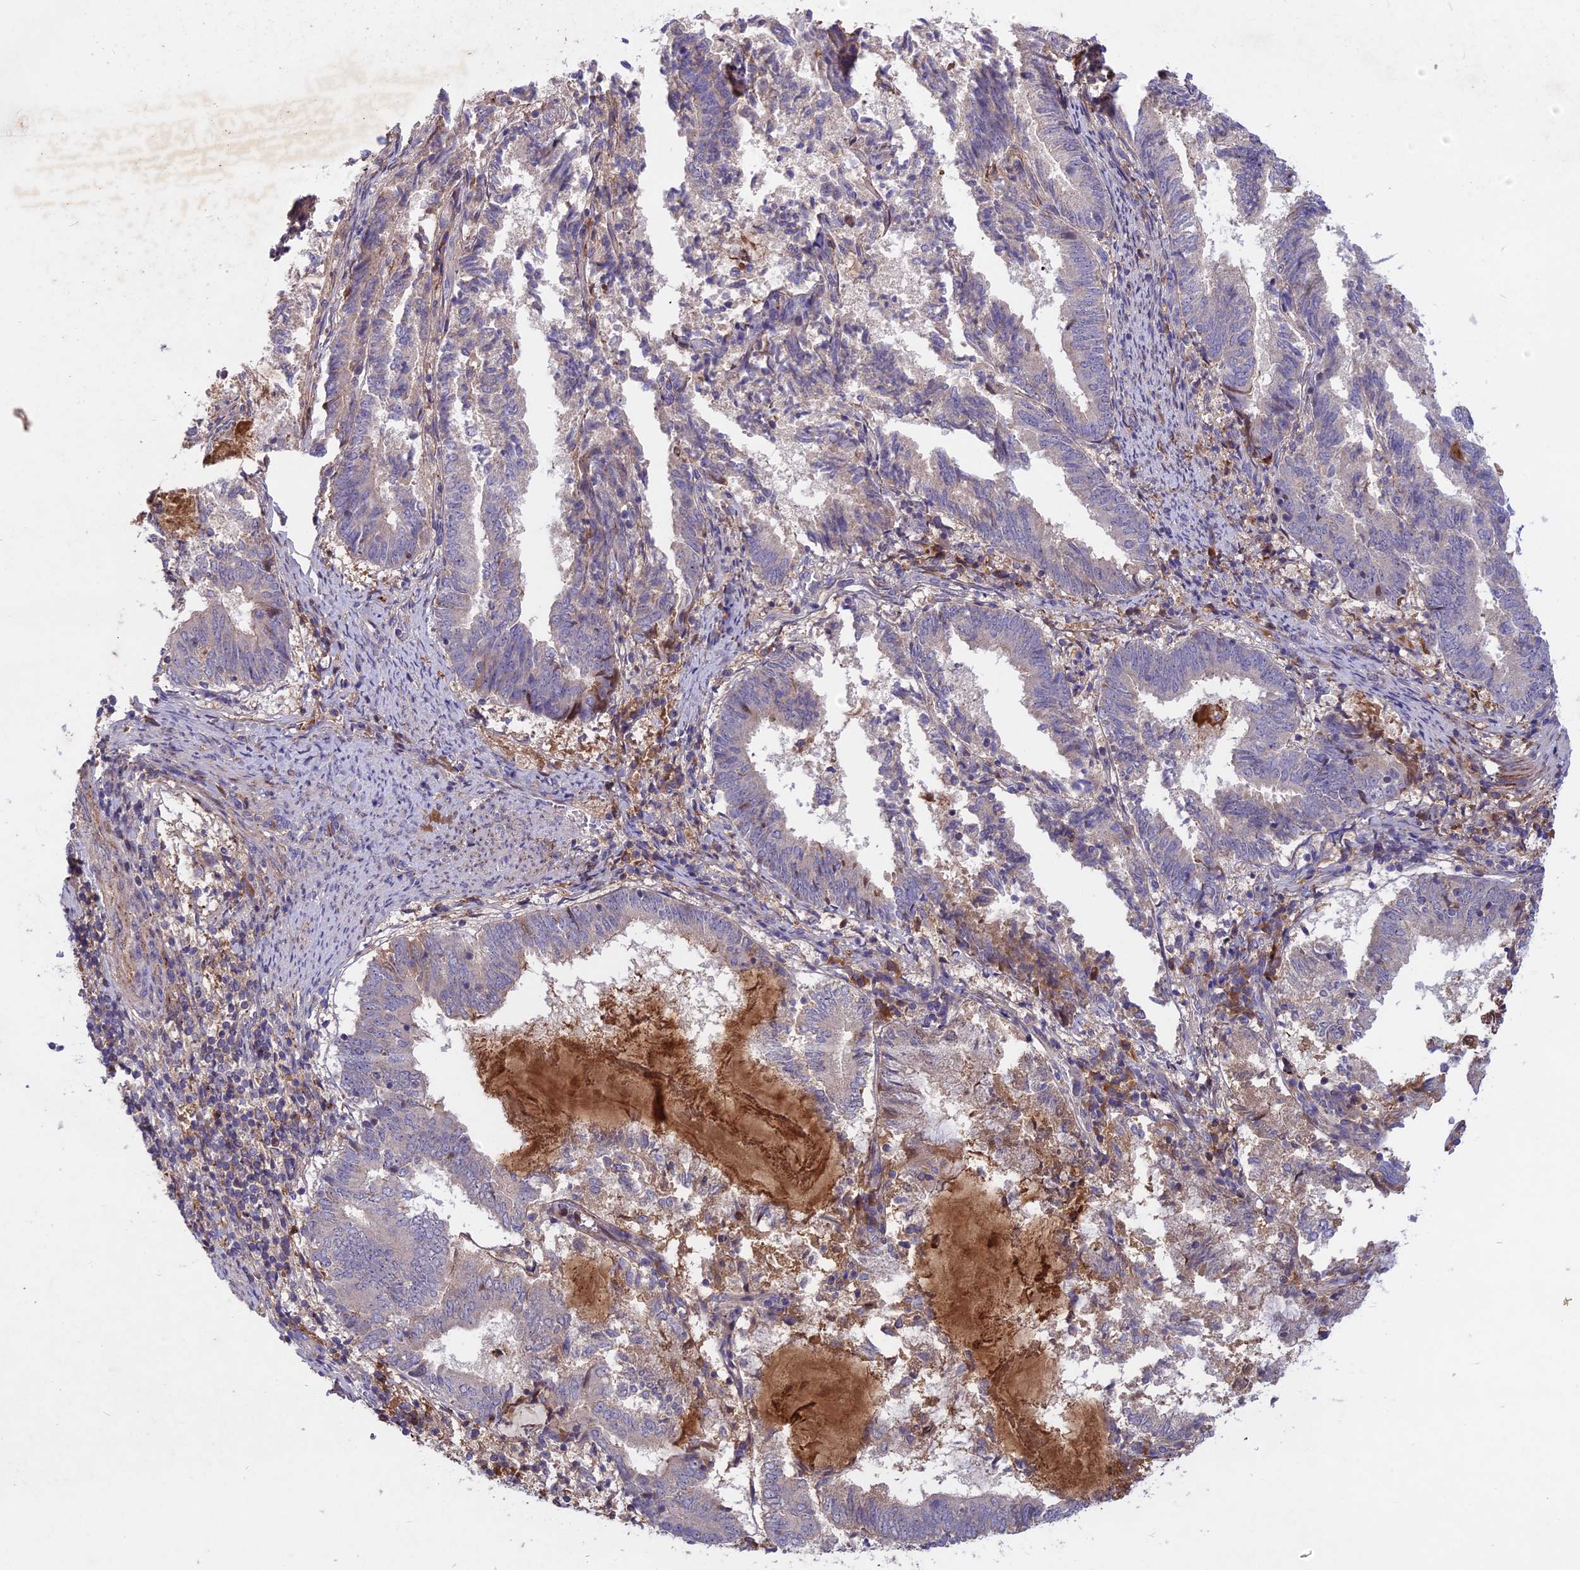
{"staining": {"intensity": "negative", "quantity": "none", "location": "none"}, "tissue": "endometrial cancer", "cell_type": "Tumor cells", "image_type": "cancer", "snomed": [{"axis": "morphology", "description": "Adenocarcinoma, NOS"}, {"axis": "topography", "description": "Endometrium"}], "caption": "Tumor cells show no significant staining in adenocarcinoma (endometrial).", "gene": "ADO", "patient": {"sex": "female", "age": 80}}